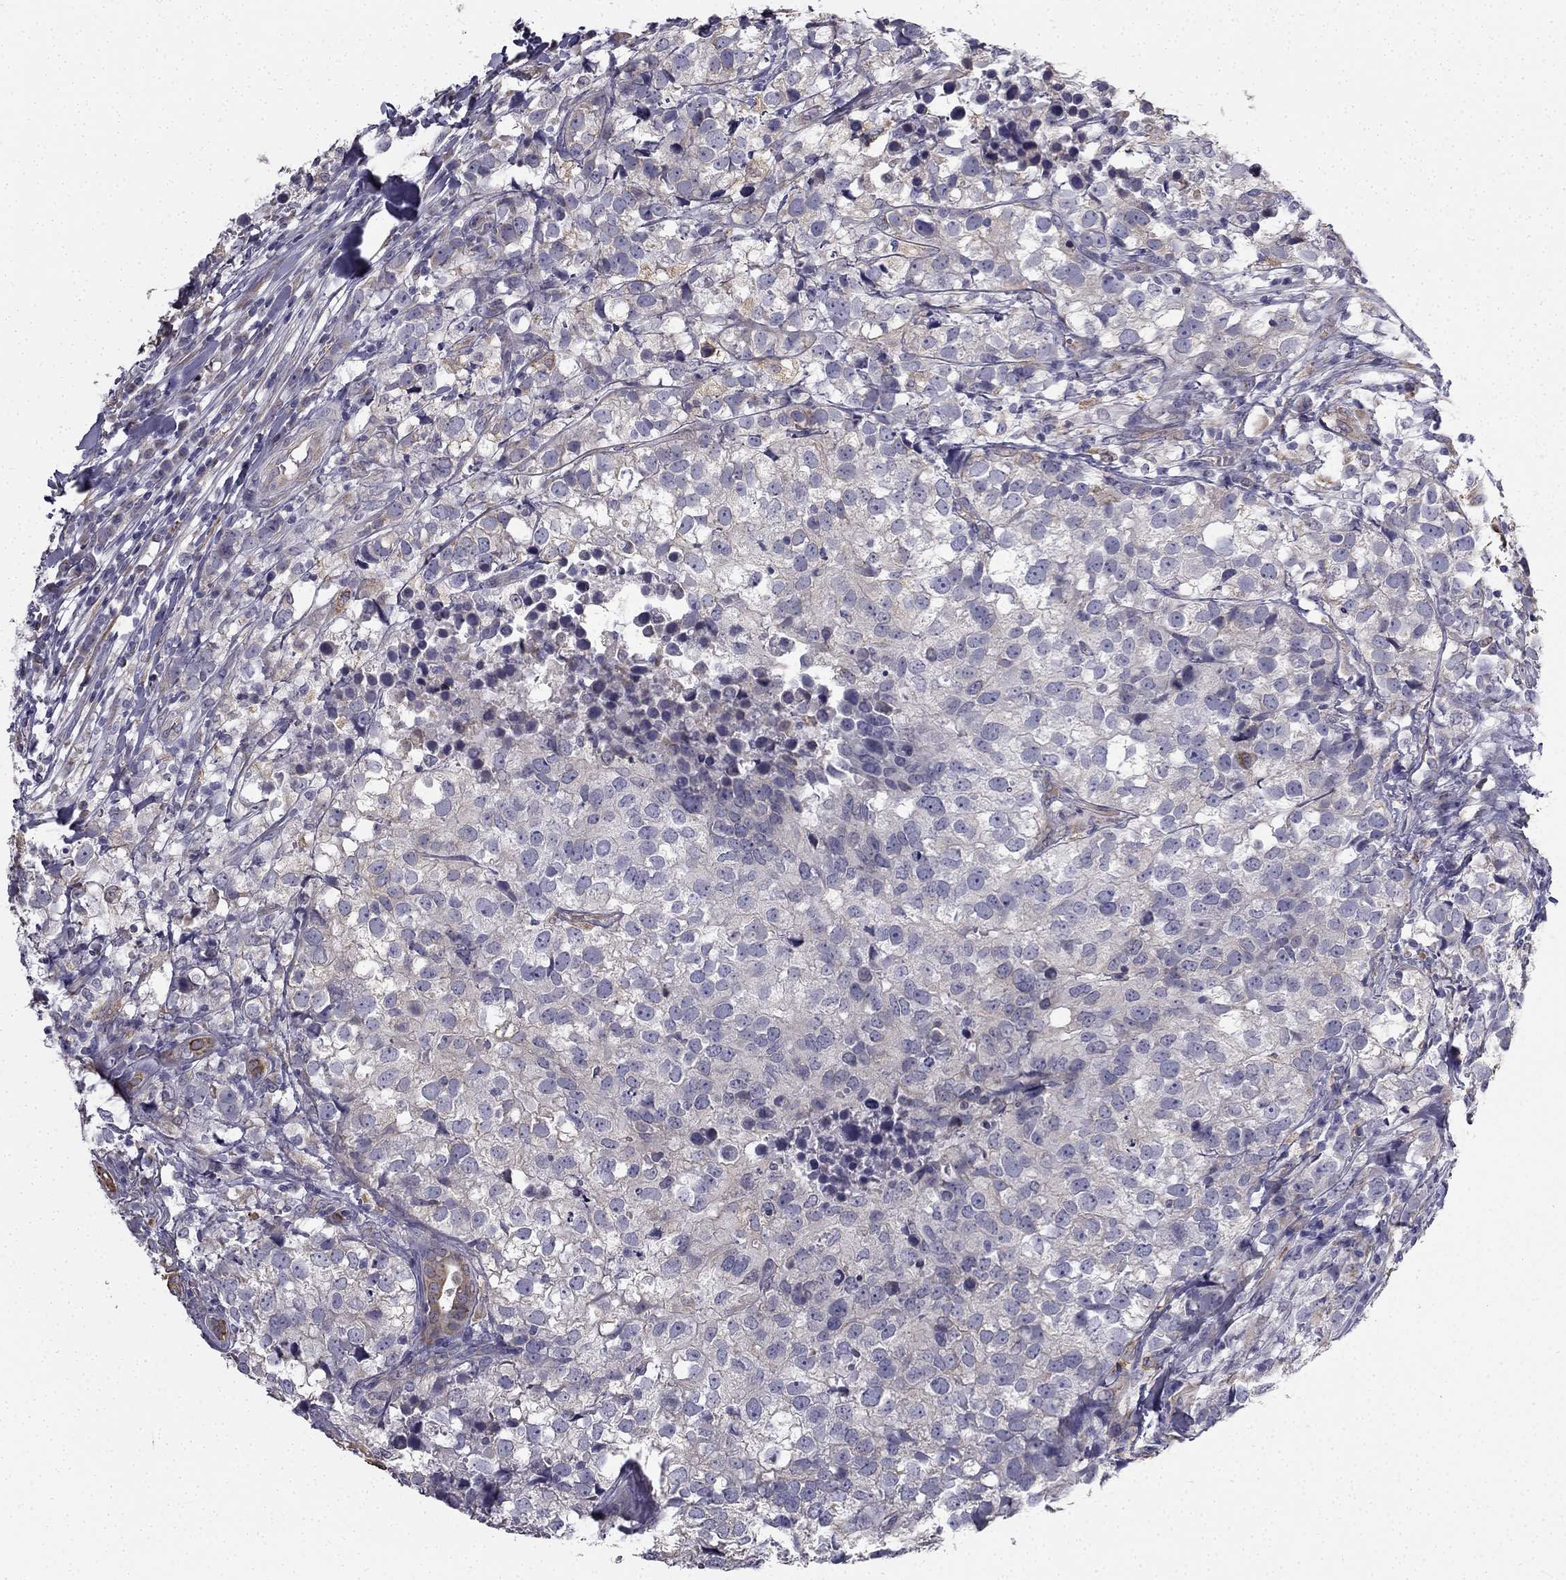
{"staining": {"intensity": "negative", "quantity": "none", "location": "none"}, "tissue": "breast cancer", "cell_type": "Tumor cells", "image_type": "cancer", "snomed": [{"axis": "morphology", "description": "Duct carcinoma"}, {"axis": "topography", "description": "Breast"}], "caption": "DAB immunohistochemical staining of intraductal carcinoma (breast) shows no significant staining in tumor cells.", "gene": "CCDC40", "patient": {"sex": "female", "age": 30}}